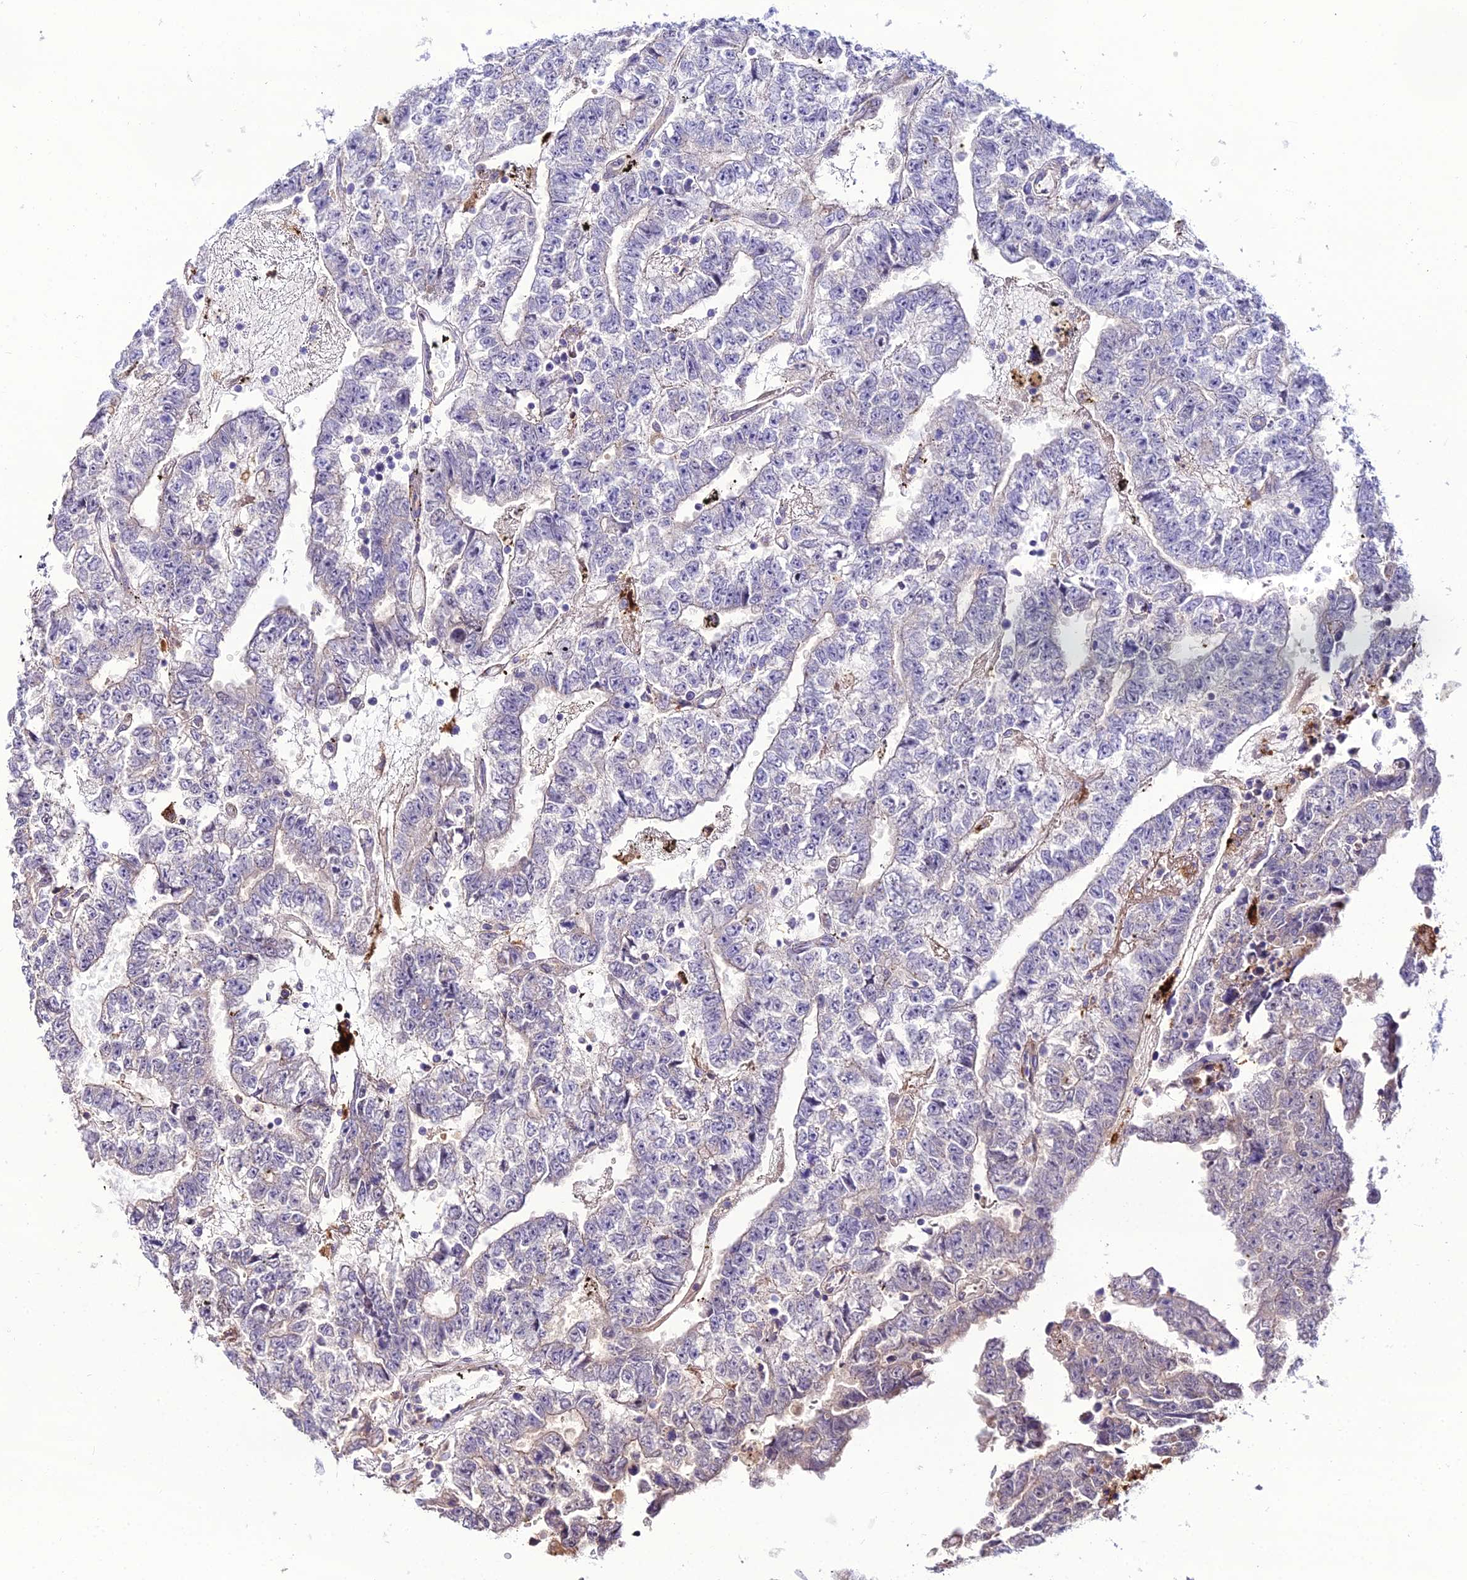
{"staining": {"intensity": "negative", "quantity": "none", "location": "none"}, "tissue": "testis cancer", "cell_type": "Tumor cells", "image_type": "cancer", "snomed": [{"axis": "morphology", "description": "Carcinoma, Embryonal, NOS"}, {"axis": "topography", "description": "Testis"}], "caption": "The IHC image has no significant expression in tumor cells of testis cancer tissue.", "gene": "MB21D2", "patient": {"sex": "male", "age": 25}}